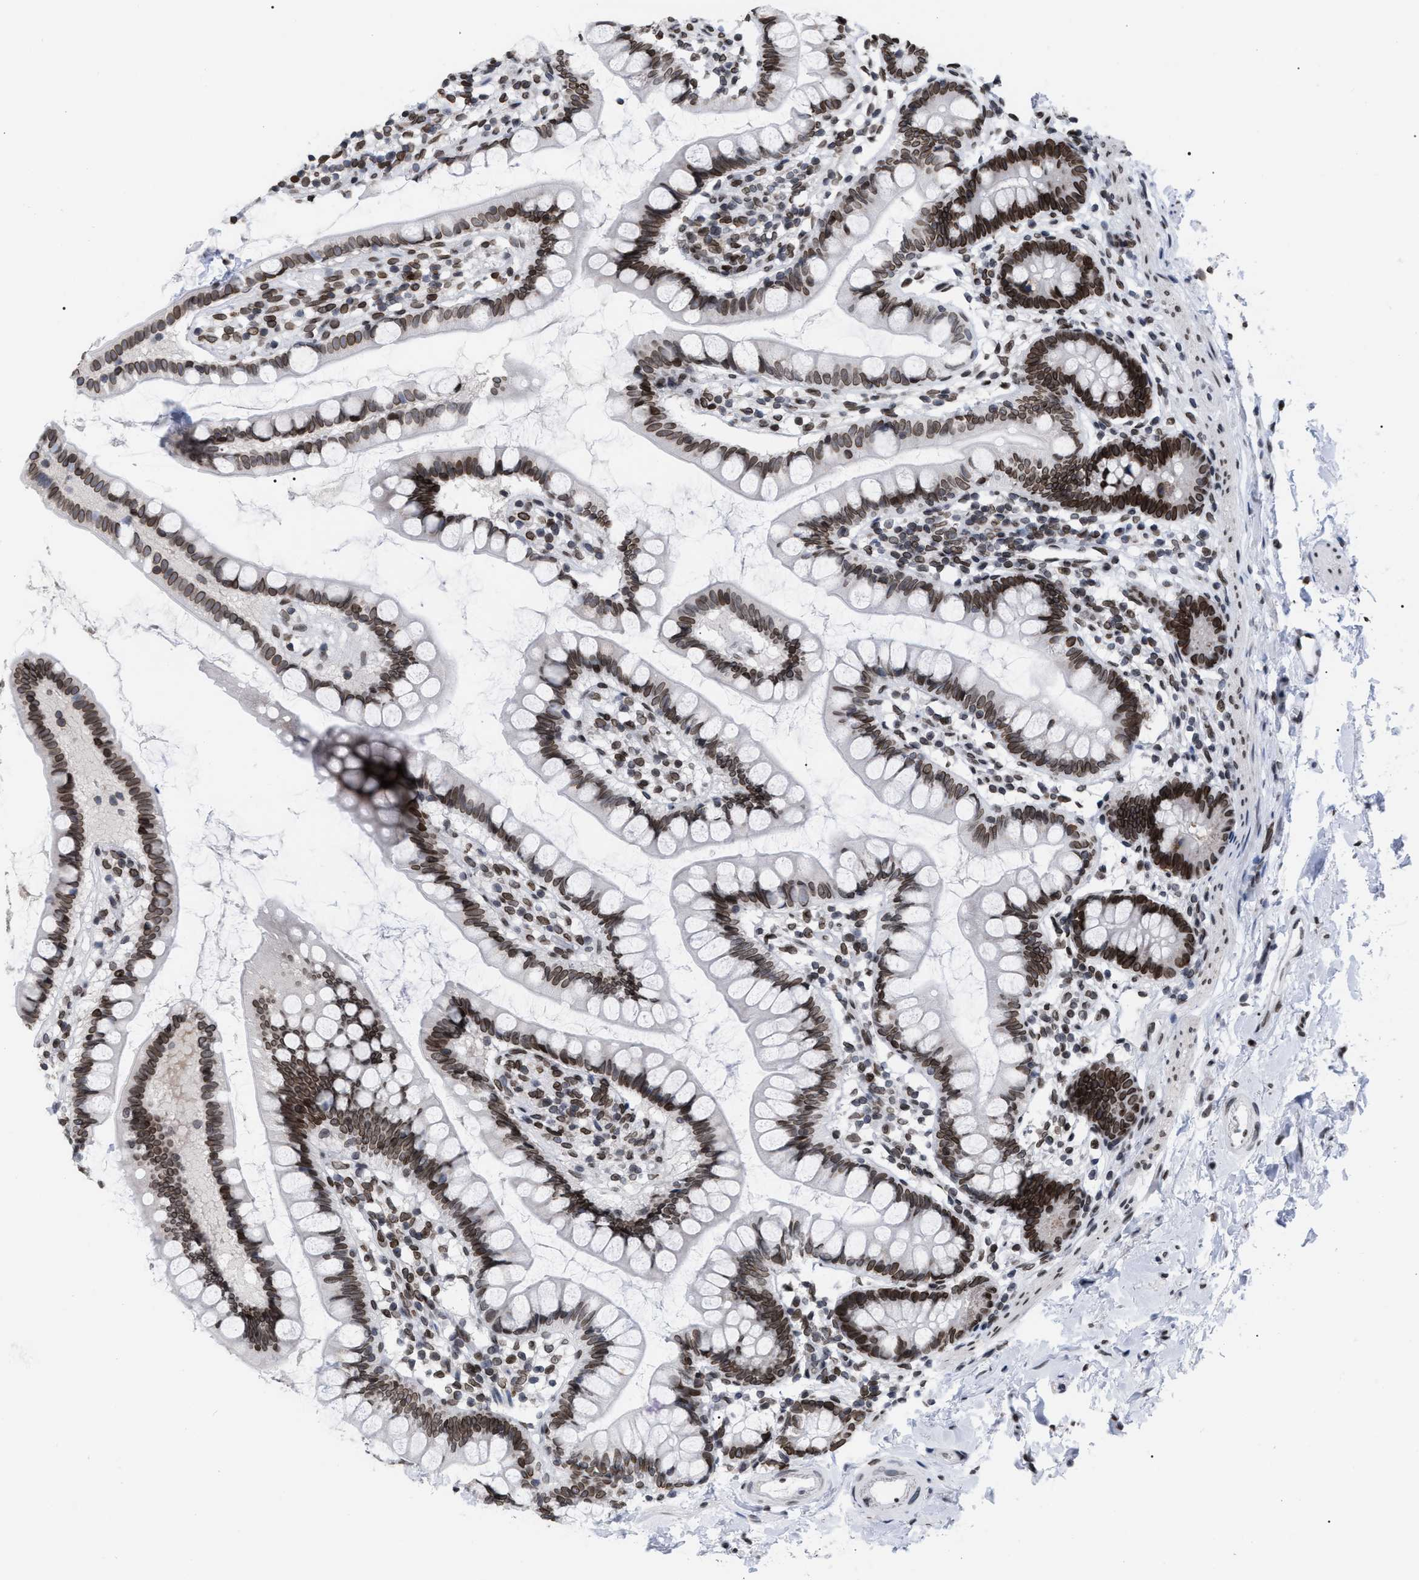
{"staining": {"intensity": "strong", "quantity": ">75%", "location": "cytoplasmic/membranous,nuclear"}, "tissue": "small intestine", "cell_type": "Glandular cells", "image_type": "normal", "snomed": [{"axis": "morphology", "description": "Normal tissue, NOS"}, {"axis": "topography", "description": "Small intestine"}], "caption": "This is a micrograph of immunohistochemistry staining of normal small intestine, which shows strong staining in the cytoplasmic/membranous,nuclear of glandular cells.", "gene": "TPR", "patient": {"sex": "female", "age": 84}}